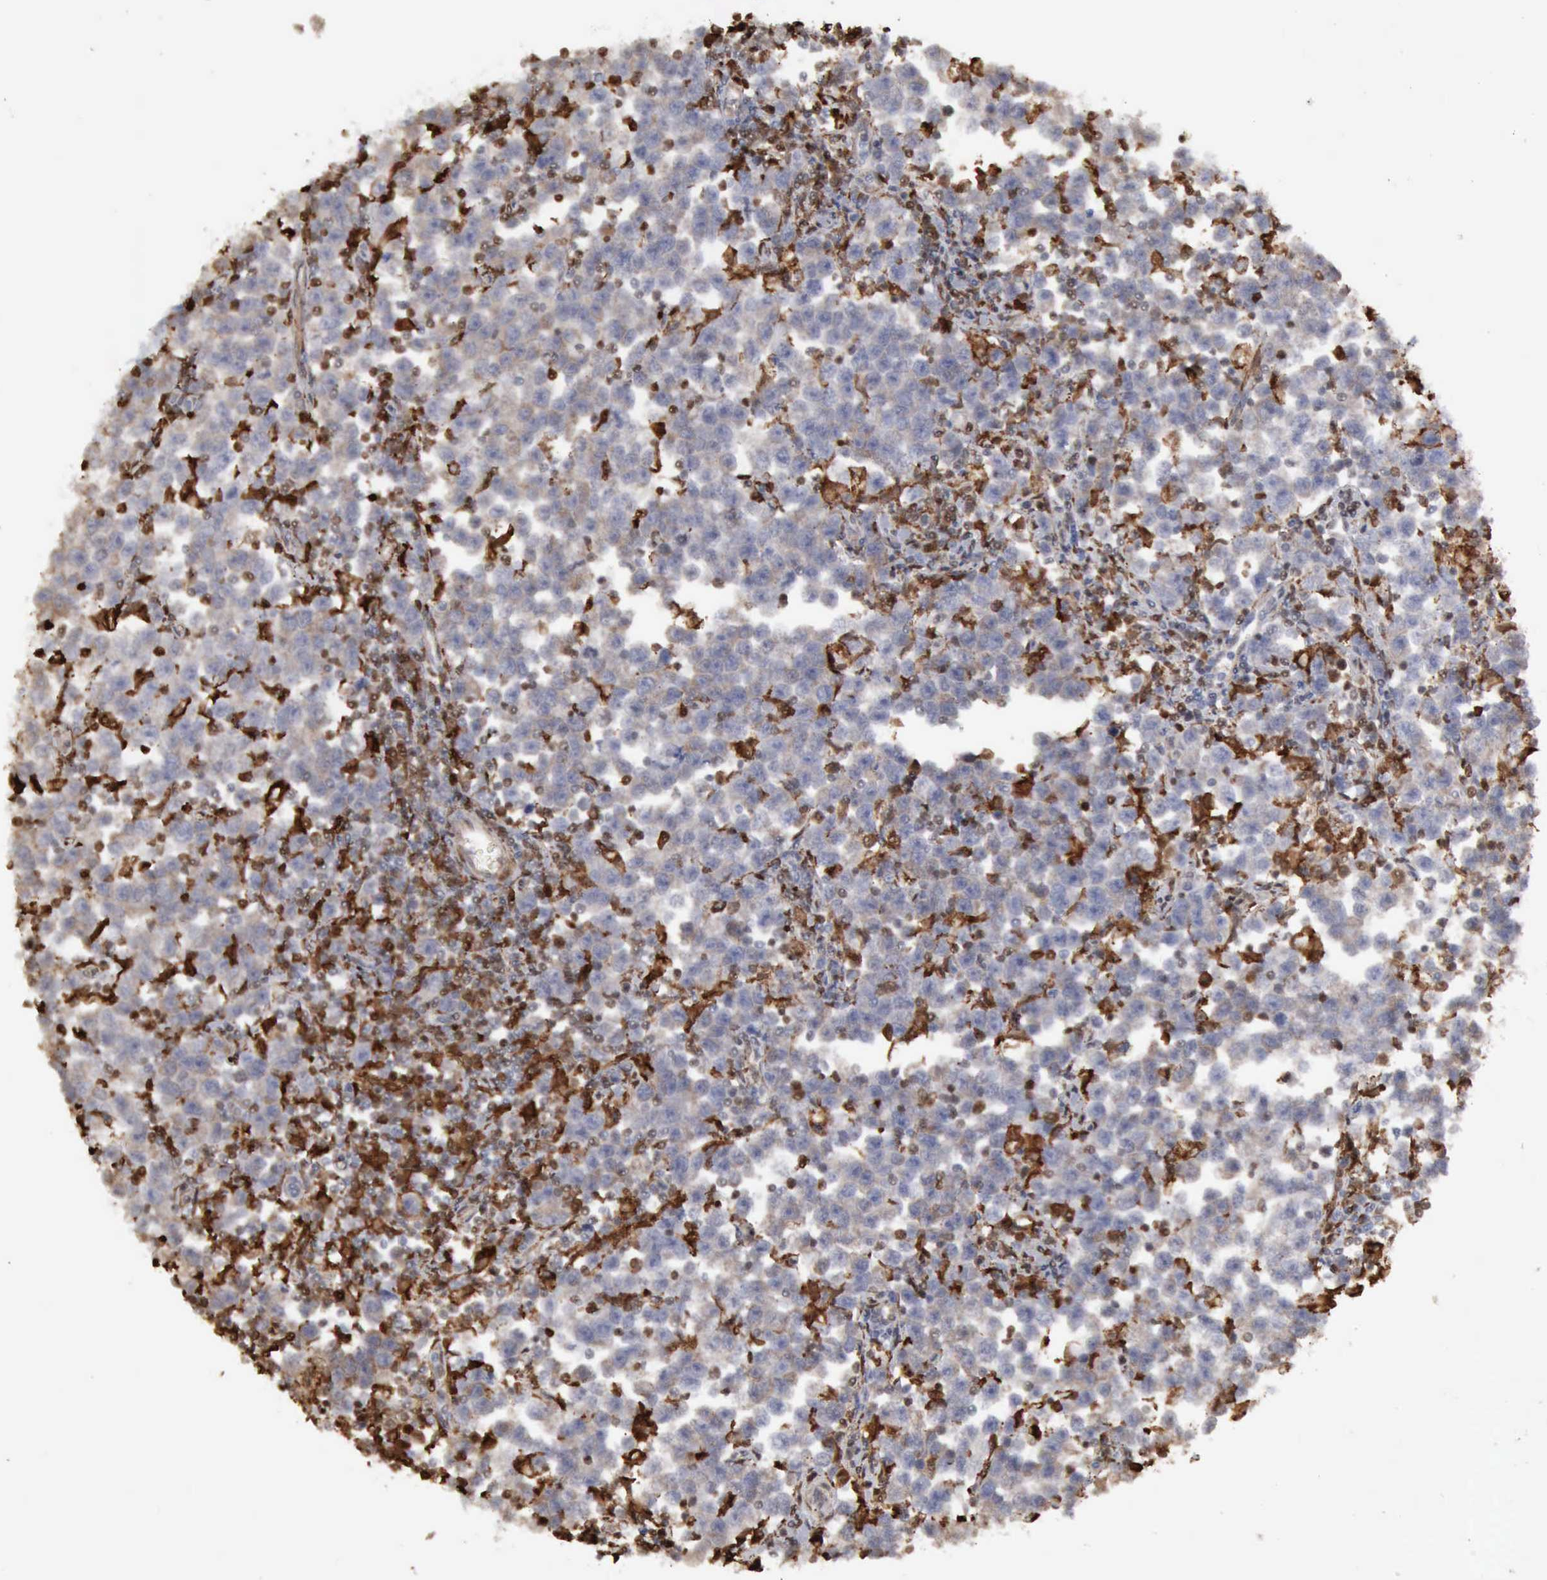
{"staining": {"intensity": "weak", "quantity": ">75%", "location": "cytoplasmic/membranous"}, "tissue": "testis cancer", "cell_type": "Tumor cells", "image_type": "cancer", "snomed": [{"axis": "morphology", "description": "Seminoma, NOS"}, {"axis": "topography", "description": "Testis"}], "caption": "Protein analysis of testis seminoma tissue reveals weak cytoplasmic/membranous positivity in approximately >75% of tumor cells.", "gene": "STAT1", "patient": {"sex": "male", "age": 43}}